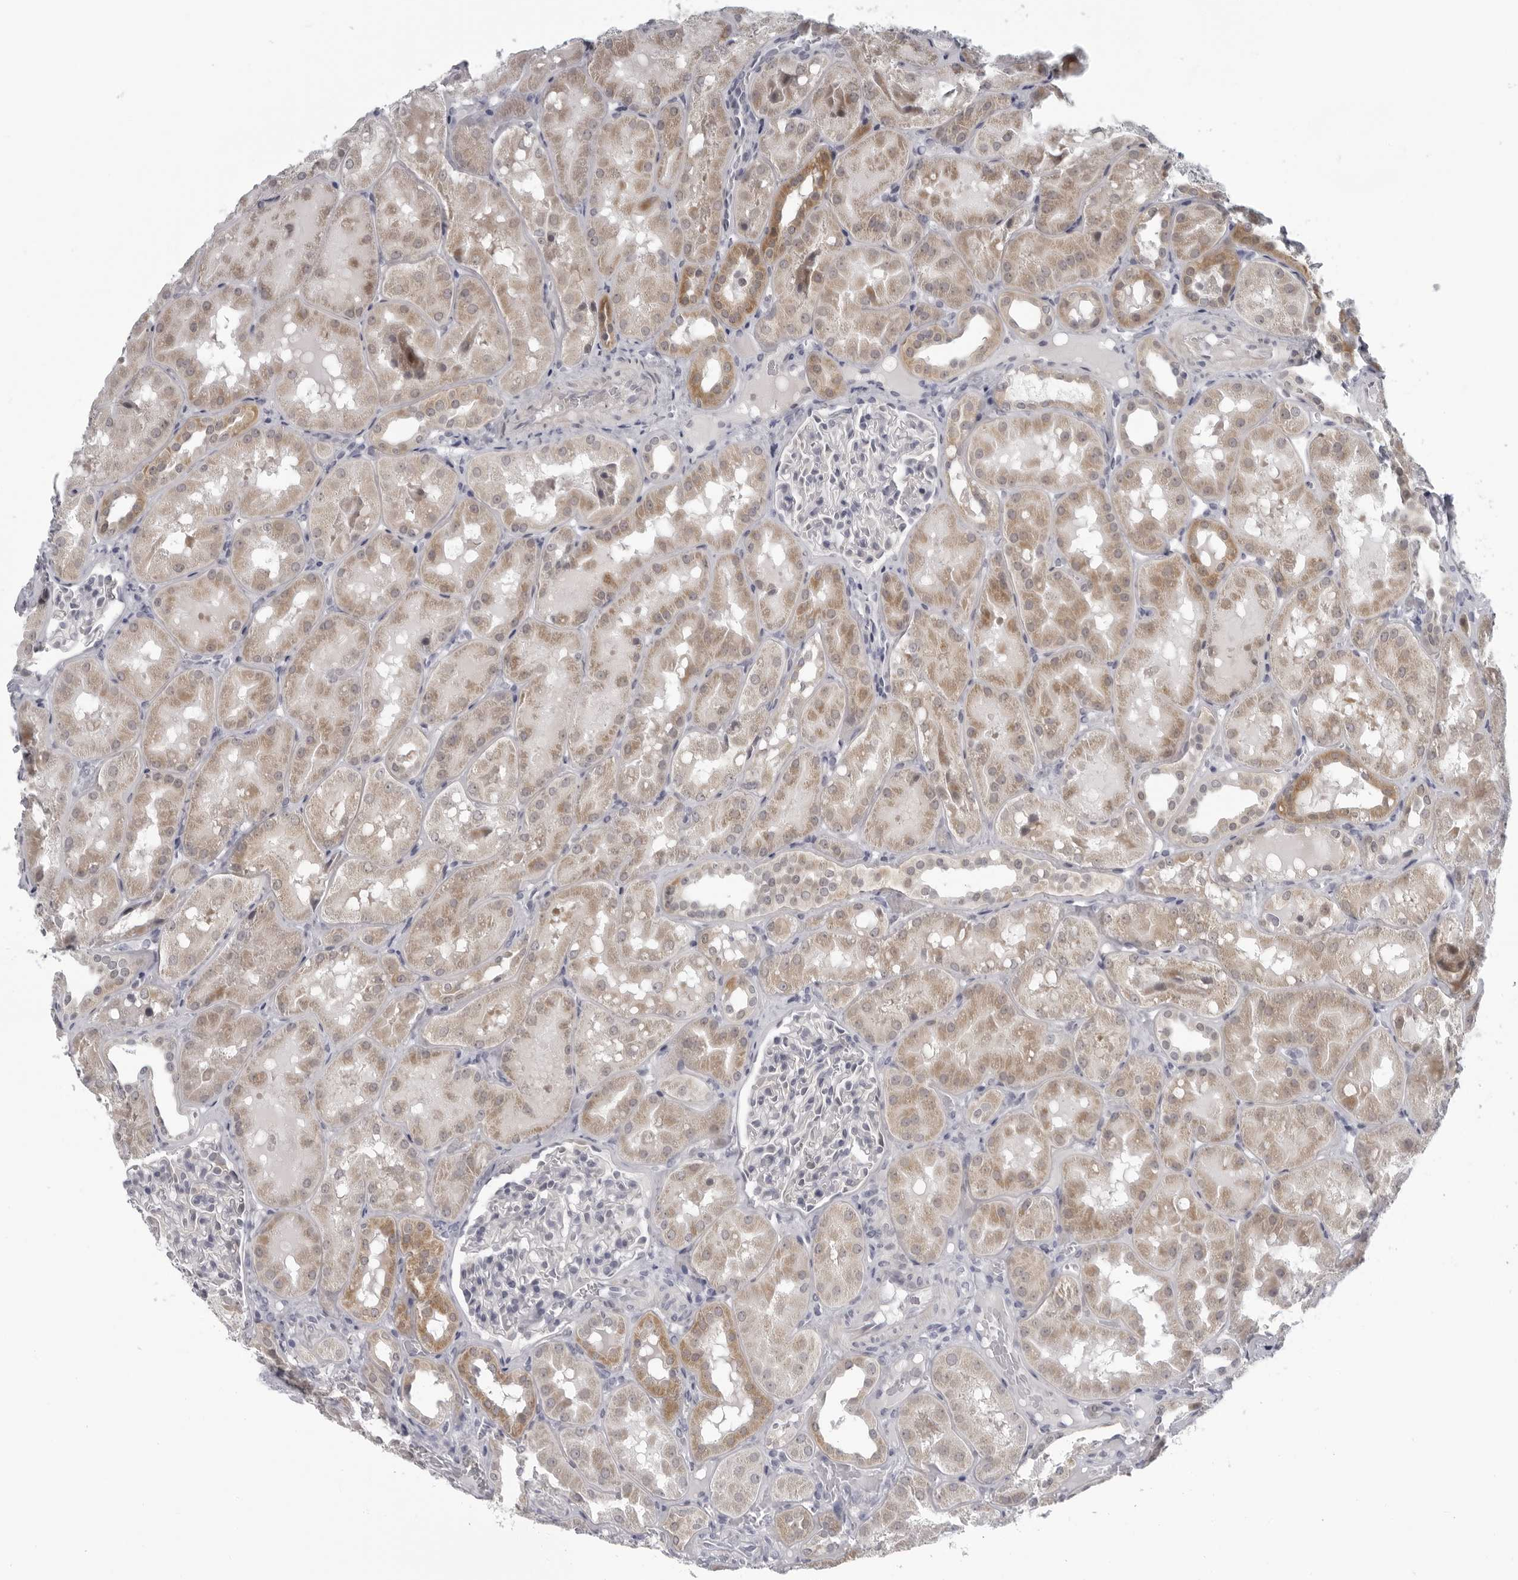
{"staining": {"intensity": "negative", "quantity": "none", "location": "none"}, "tissue": "kidney", "cell_type": "Cells in glomeruli", "image_type": "normal", "snomed": [{"axis": "morphology", "description": "Normal tissue, NOS"}, {"axis": "topography", "description": "Kidney"}], "caption": "DAB (3,3'-diaminobenzidine) immunohistochemical staining of normal human kidney demonstrates no significant staining in cells in glomeruli. The staining was performed using DAB to visualize the protein expression in brown, while the nuclei were stained in blue with hematoxylin (Magnification: 20x).", "gene": "OPLAH", "patient": {"sex": "male", "age": 16}}